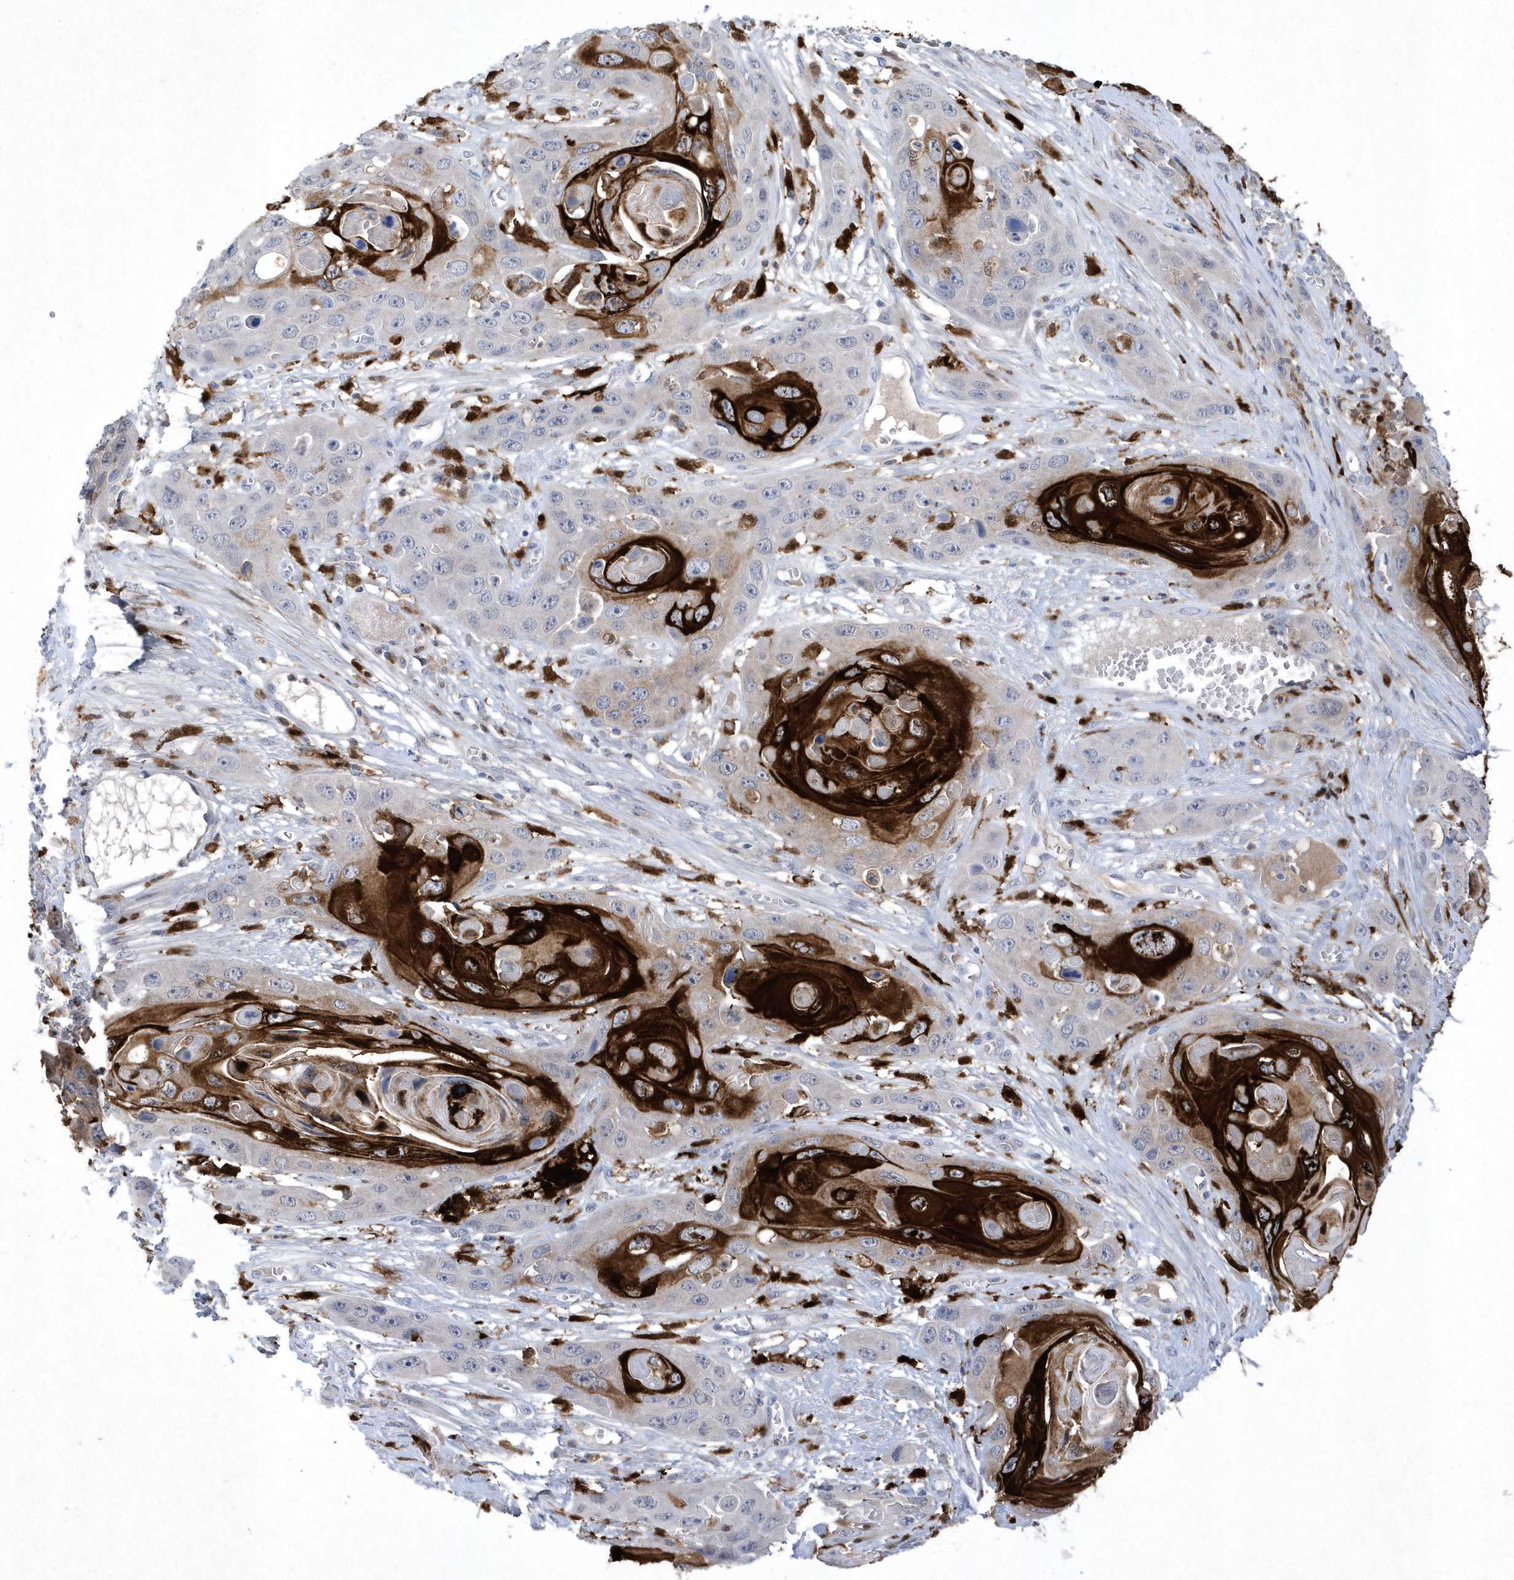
{"staining": {"intensity": "strong", "quantity": "25%-75%", "location": "cytoplasmic/membranous"}, "tissue": "skin cancer", "cell_type": "Tumor cells", "image_type": "cancer", "snomed": [{"axis": "morphology", "description": "Squamous cell carcinoma, NOS"}, {"axis": "topography", "description": "Skin"}], "caption": "A photomicrograph showing strong cytoplasmic/membranous positivity in about 25%-75% of tumor cells in squamous cell carcinoma (skin), as visualized by brown immunohistochemical staining.", "gene": "BHLHA15", "patient": {"sex": "male", "age": 55}}